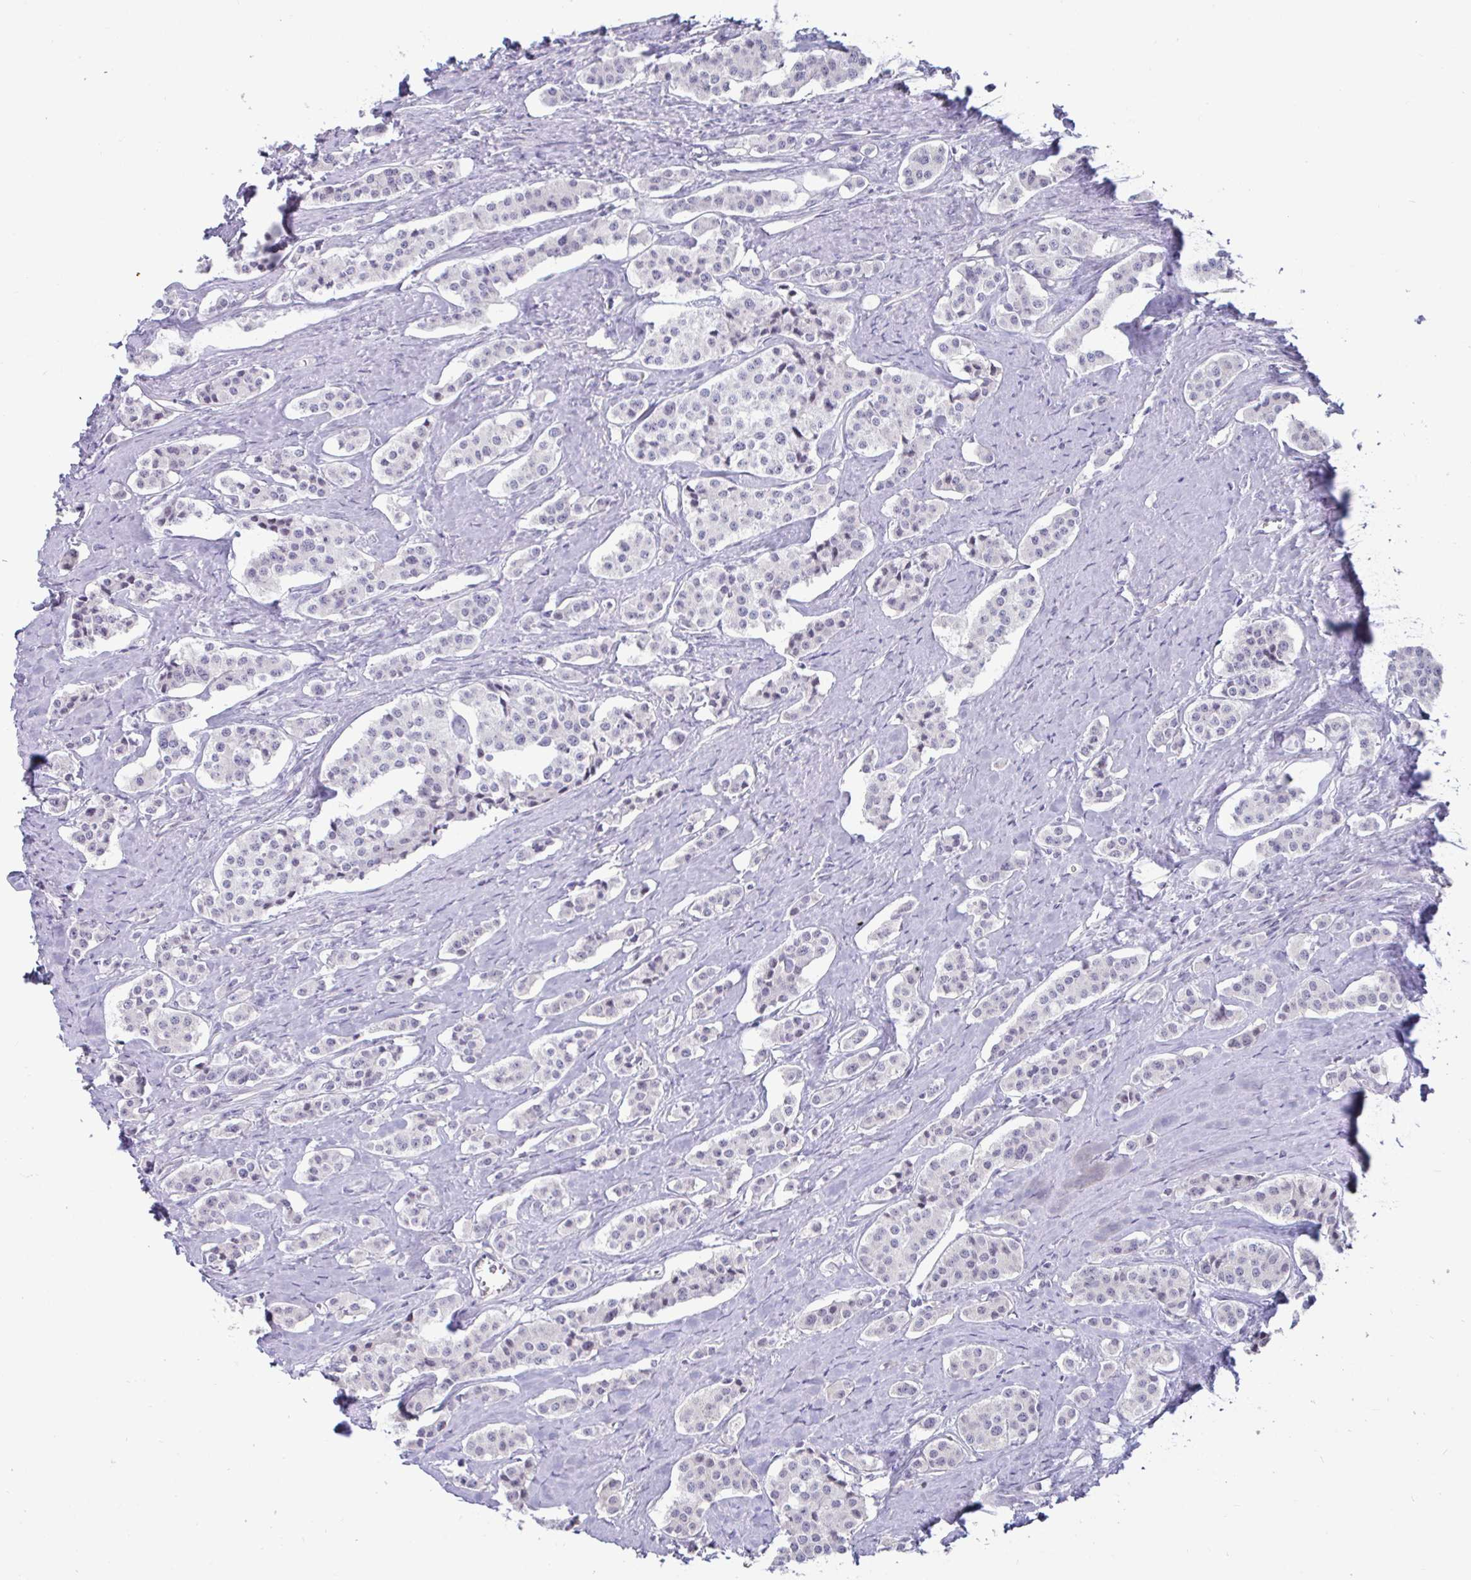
{"staining": {"intensity": "negative", "quantity": "none", "location": "none"}, "tissue": "carcinoid", "cell_type": "Tumor cells", "image_type": "cancer", "snomed": [{"axis": "morphology", "description": "Carcinoid, malignant, NOS"}, {"axis": "topography", "description": "Small intestine"}], "caption": "Photomicrograph shows no significant protein staining in tumor cells of carcinoid.", "gene": "GSTM1", "patient": {"sex": "male", "age": 63}}